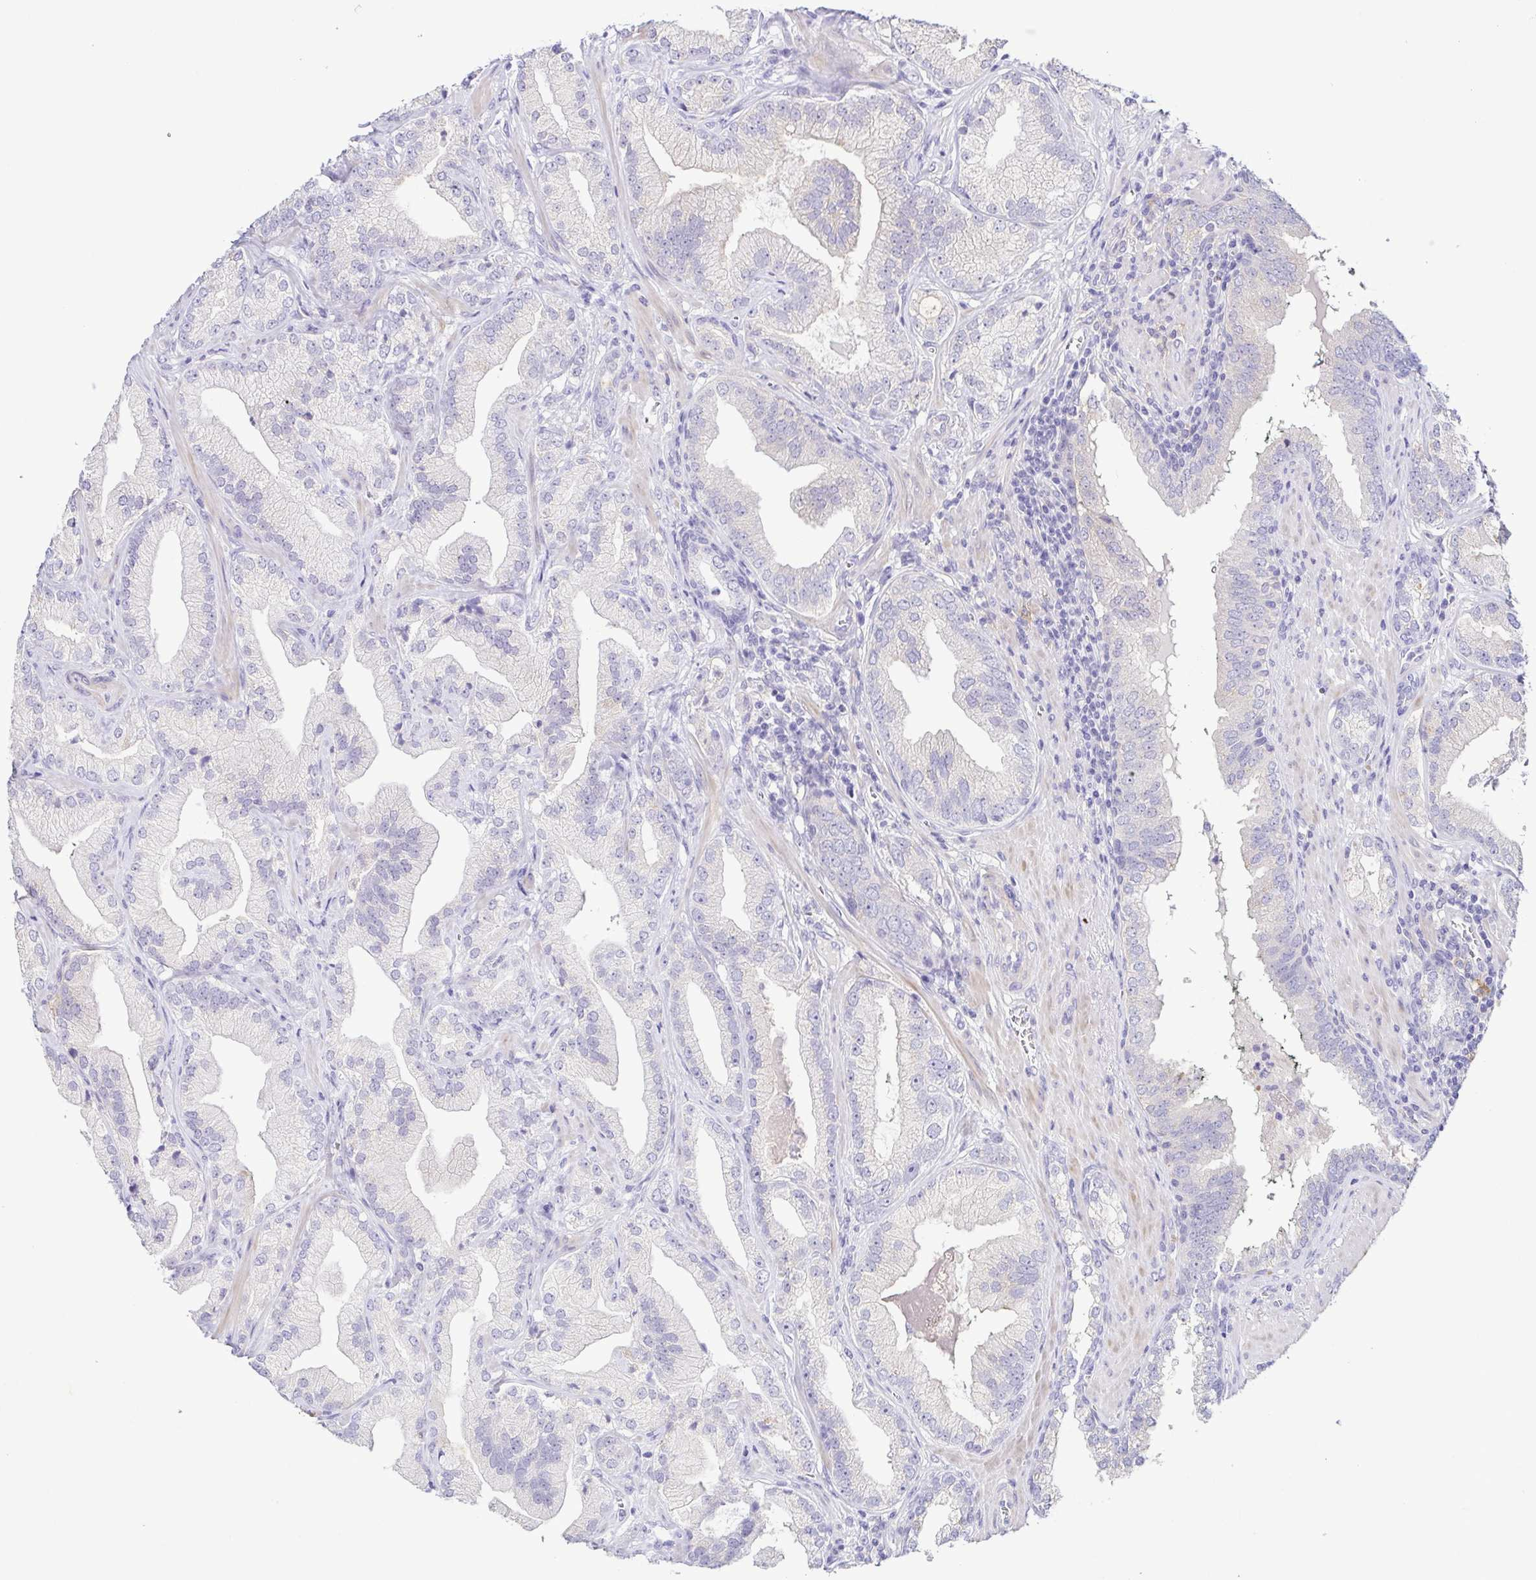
{"staining": {"intensity": "negative", "quantity": "none", "location": "none"}, "tissue": "prostate cancer", "cell_type": "Tumor cells", "image_type": "cancer", "snomed": [{"axis": "morphology", "description": "Adenocarcinoma, Low grade"}, {"axis": "topography", "description": "Prostate"}], "caption": "Tumor cells are negative for brown protein staining in prostate cancer.", "gene": "TERT", "patient": {"sex": "male", "age": 62}}